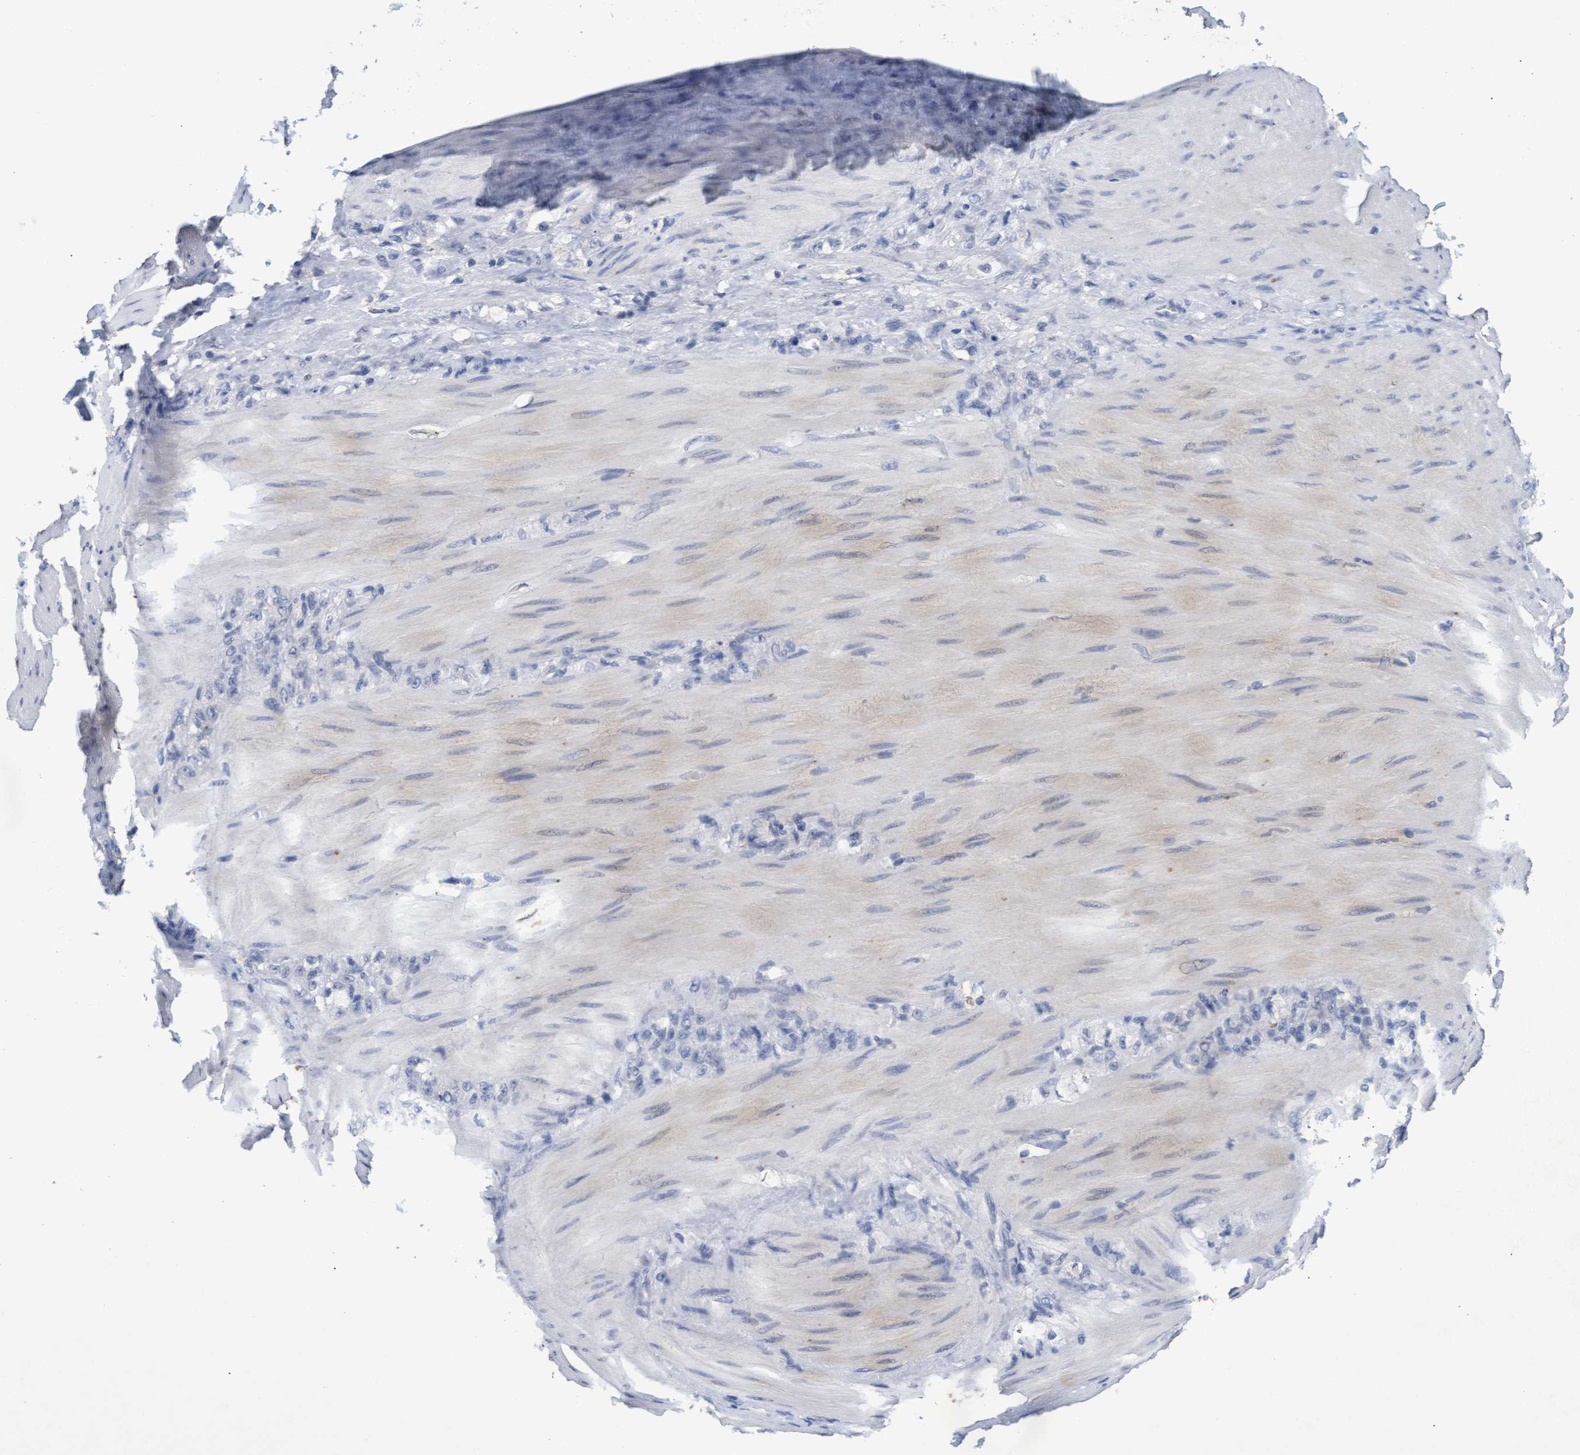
{"staining": {"intensity": "negative", "quantity": "none", "location": "none"}, "tissue": "stomach cancer", "cell_type": "Tumor cells", "image_type": "cancer", "snomed": [{"axis": "morphology", "description": "Normal tissue, NOS"}, {"axis": "morphology", "description": "Adenocarcinoma, NOS"}, {"axis": "topography", "description": "Stomach"}], "caption": "DAB (3,3'-diaminobenzidine) immunohistochemical staining of human stomach cancer displays no significant positivity in tumor cells.", "gene": "GPR39", "patient": {"sex": "male", "age": 82}}